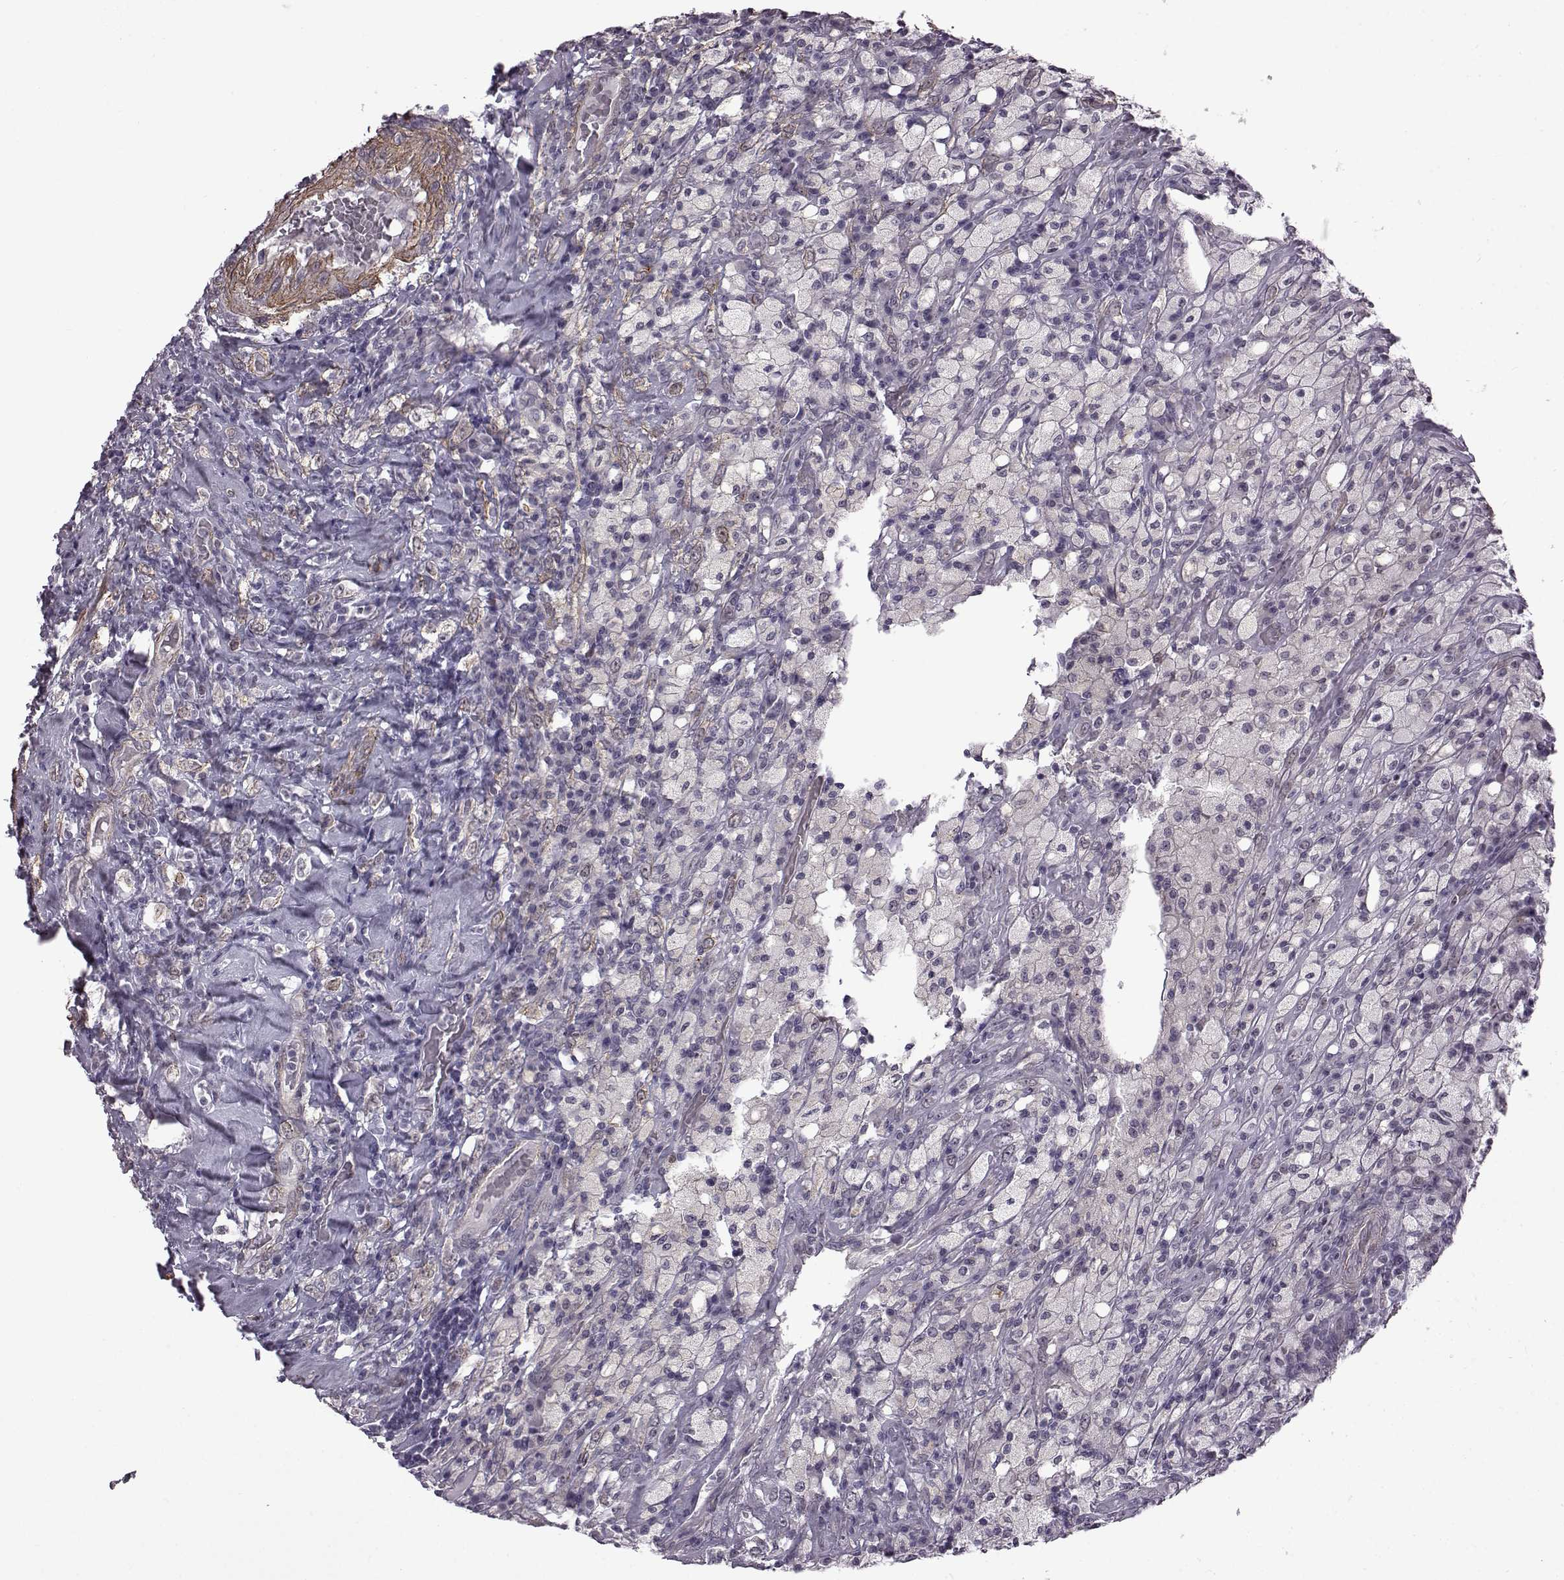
{"staining": {"intensity": "negative", "quantity": "none", "location": "none"}, "tissue": "testis cancer", "cell_type": "Tumor cells", "image_type": "cancer", "snomed": [{"axis": "morphology", "description": "Necrosis, NOS"}, {"axis": "morphology", "description": "Carcinoma, Embryonal, NOS"}, {"axis": "topography", "description": "Testis"}], "caption": "There is no significant staining in tumor cells of testis cancer (embryonal carcinoma). (DAB immunohistochemistry (IHC) with hematoxylin counter stain).", "gene": "SYNPO2", "patient": {"sex": "male", "age": 19}}